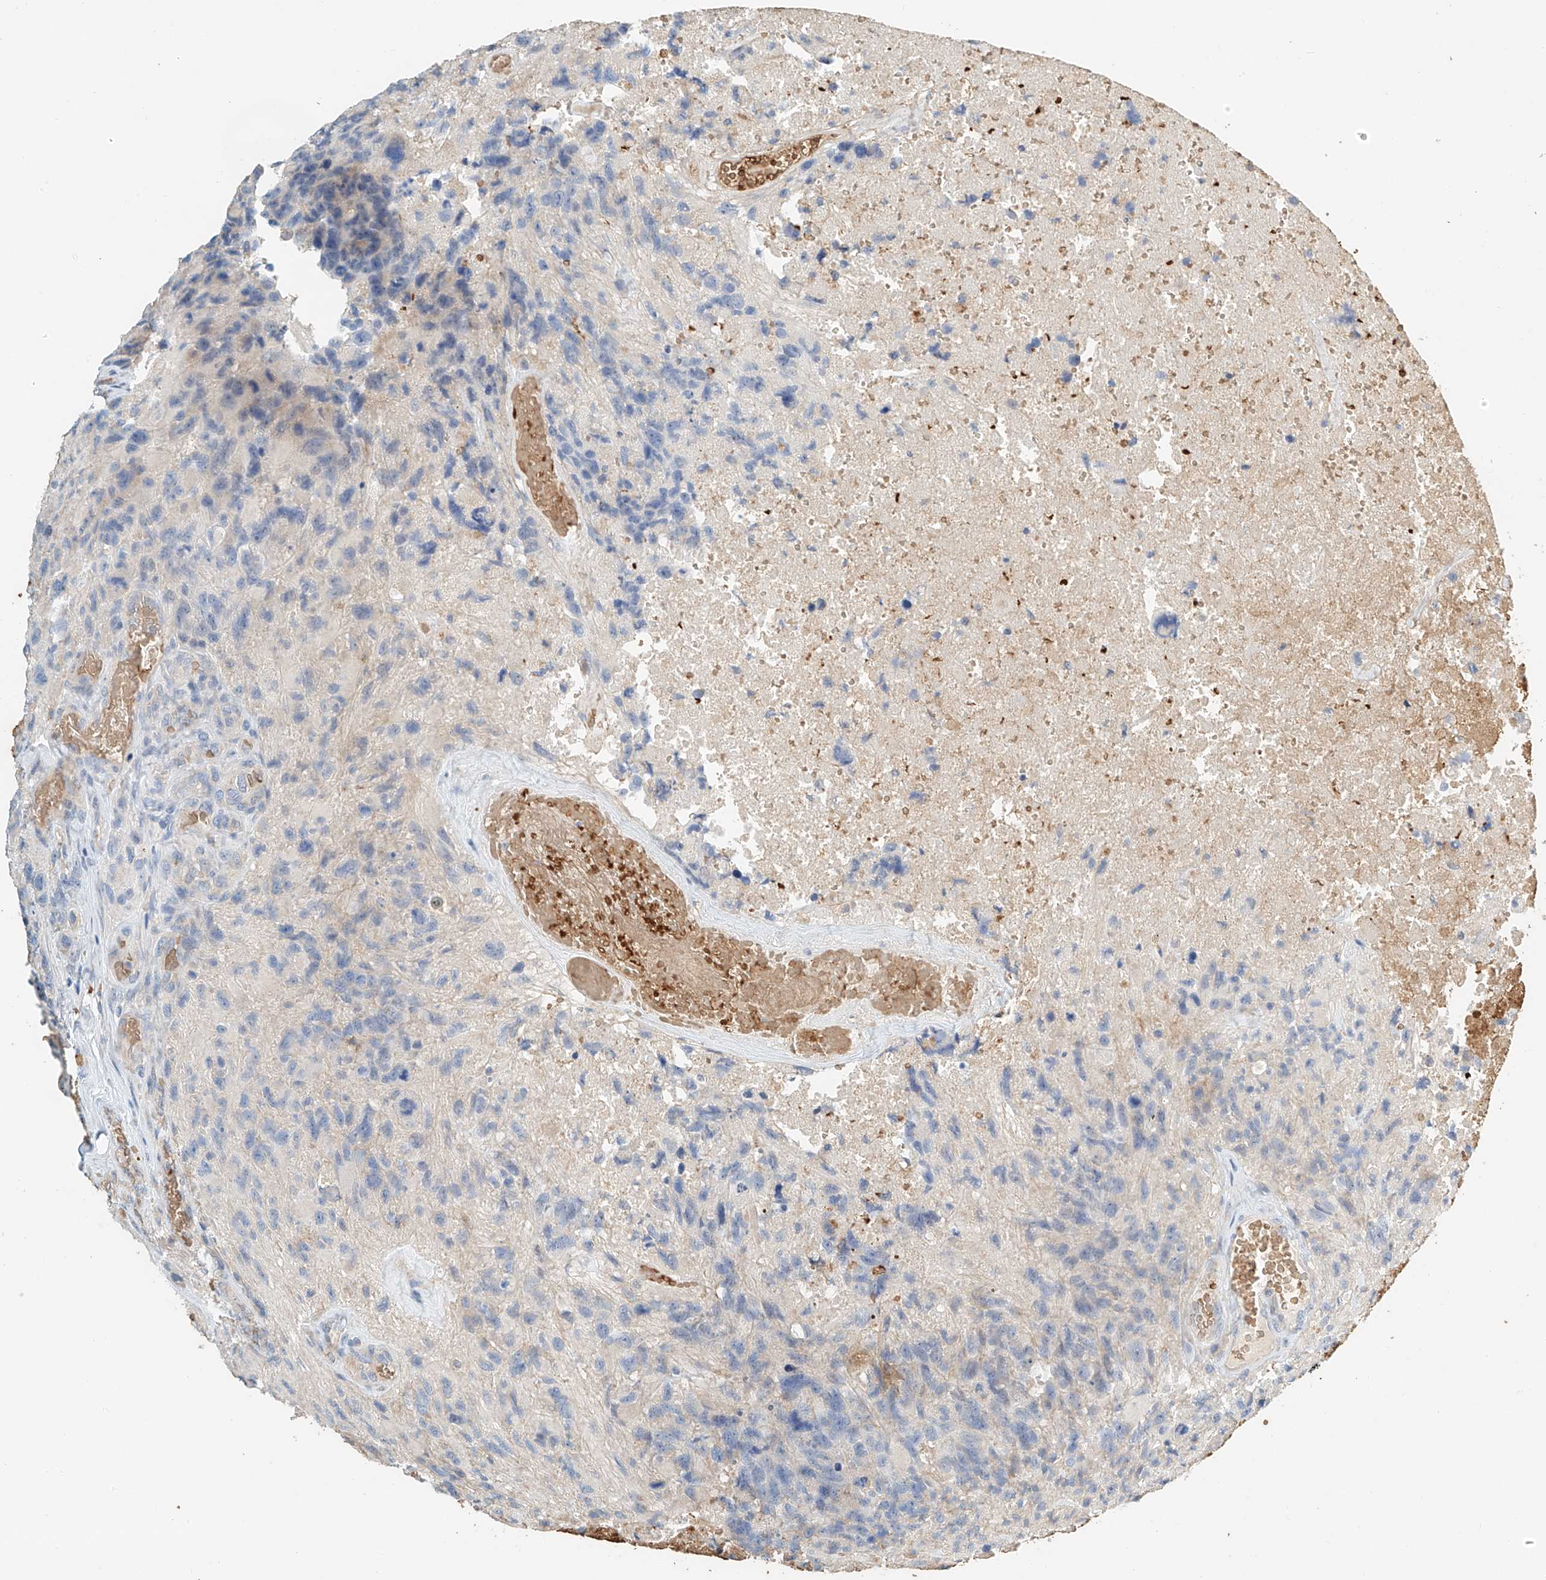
{"staining": {"intensity": "negative", "quantity": "none", "location": "none"}, "tissue": "glioma", "cell_type": "Tumor cells", "image_type": "cancer", "snomed": [{"axis": "morphology", "description": "Glioma, malignant, High grade"}, {"axis": "topography", "description": "Brain"}], "caption": "Tumor cells show no significant protein positivity in malignant glioma (high-grade).", "gene": "RCAN3", "patient": {"sex": "male", "age": 69}}